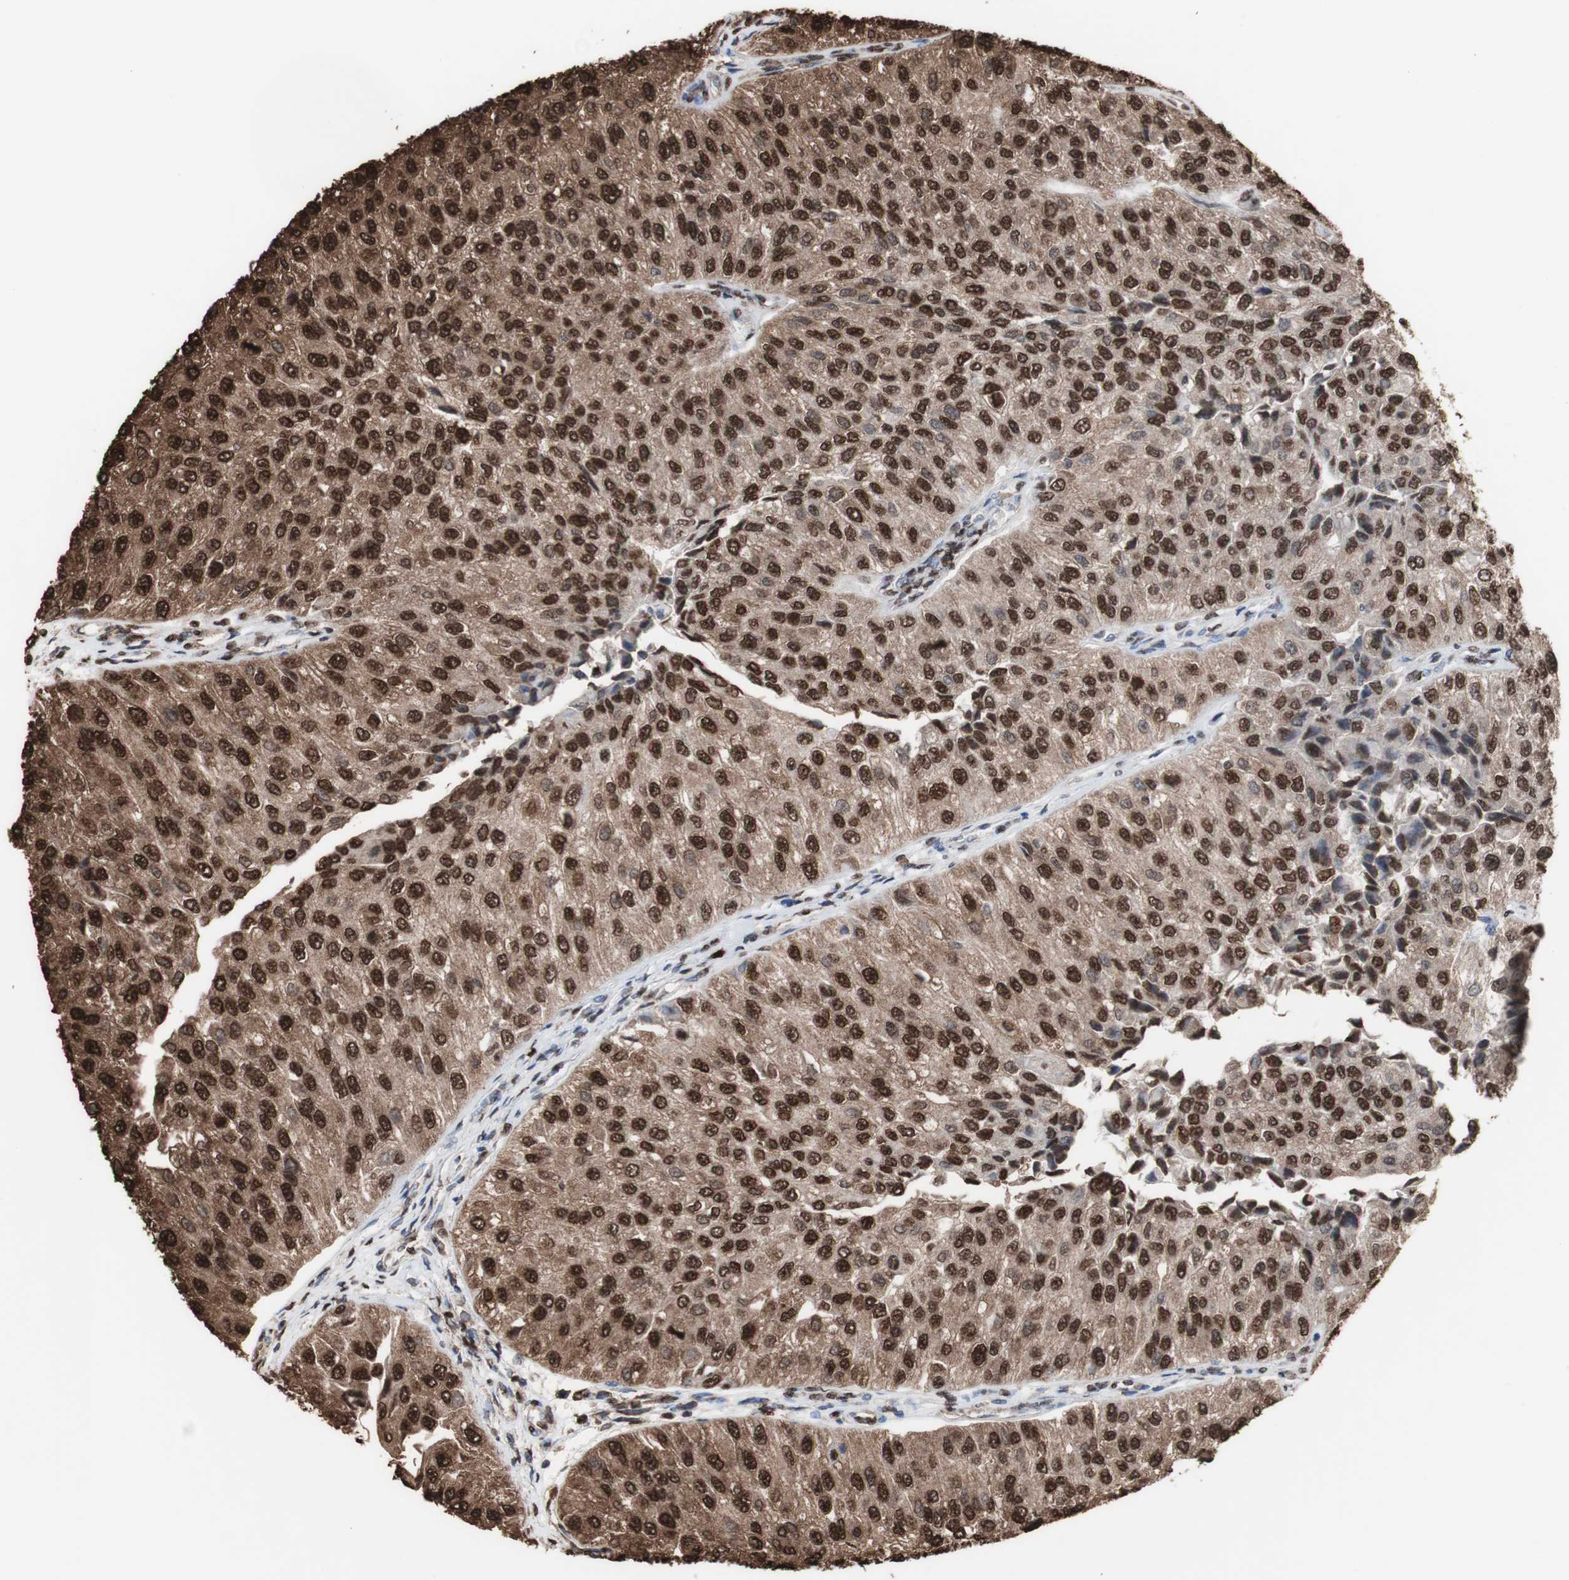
{"staining": {"intensity": "strong", "quantity": ">75%", "location": "cytoplasmic/membranous,nuclear"}, "tissue": "urothelial cancer", "cell_type": "Tumor cells", "image_type": "cancer", "snomed": [{"axis": "morphology", "description": "Urothelial carcinoma, High grade"}, {"axis": "topography", "description": "Kidney"}, {"axis": "topography", "description": "Urinary bladder"}], "caption": "Human urothelial carcinoma (high-grade) stained with a protein marker exhibits strong staining in tumor cells.", "gene": "PIDD1", "patient": {"sex": "male", "age": 77}}